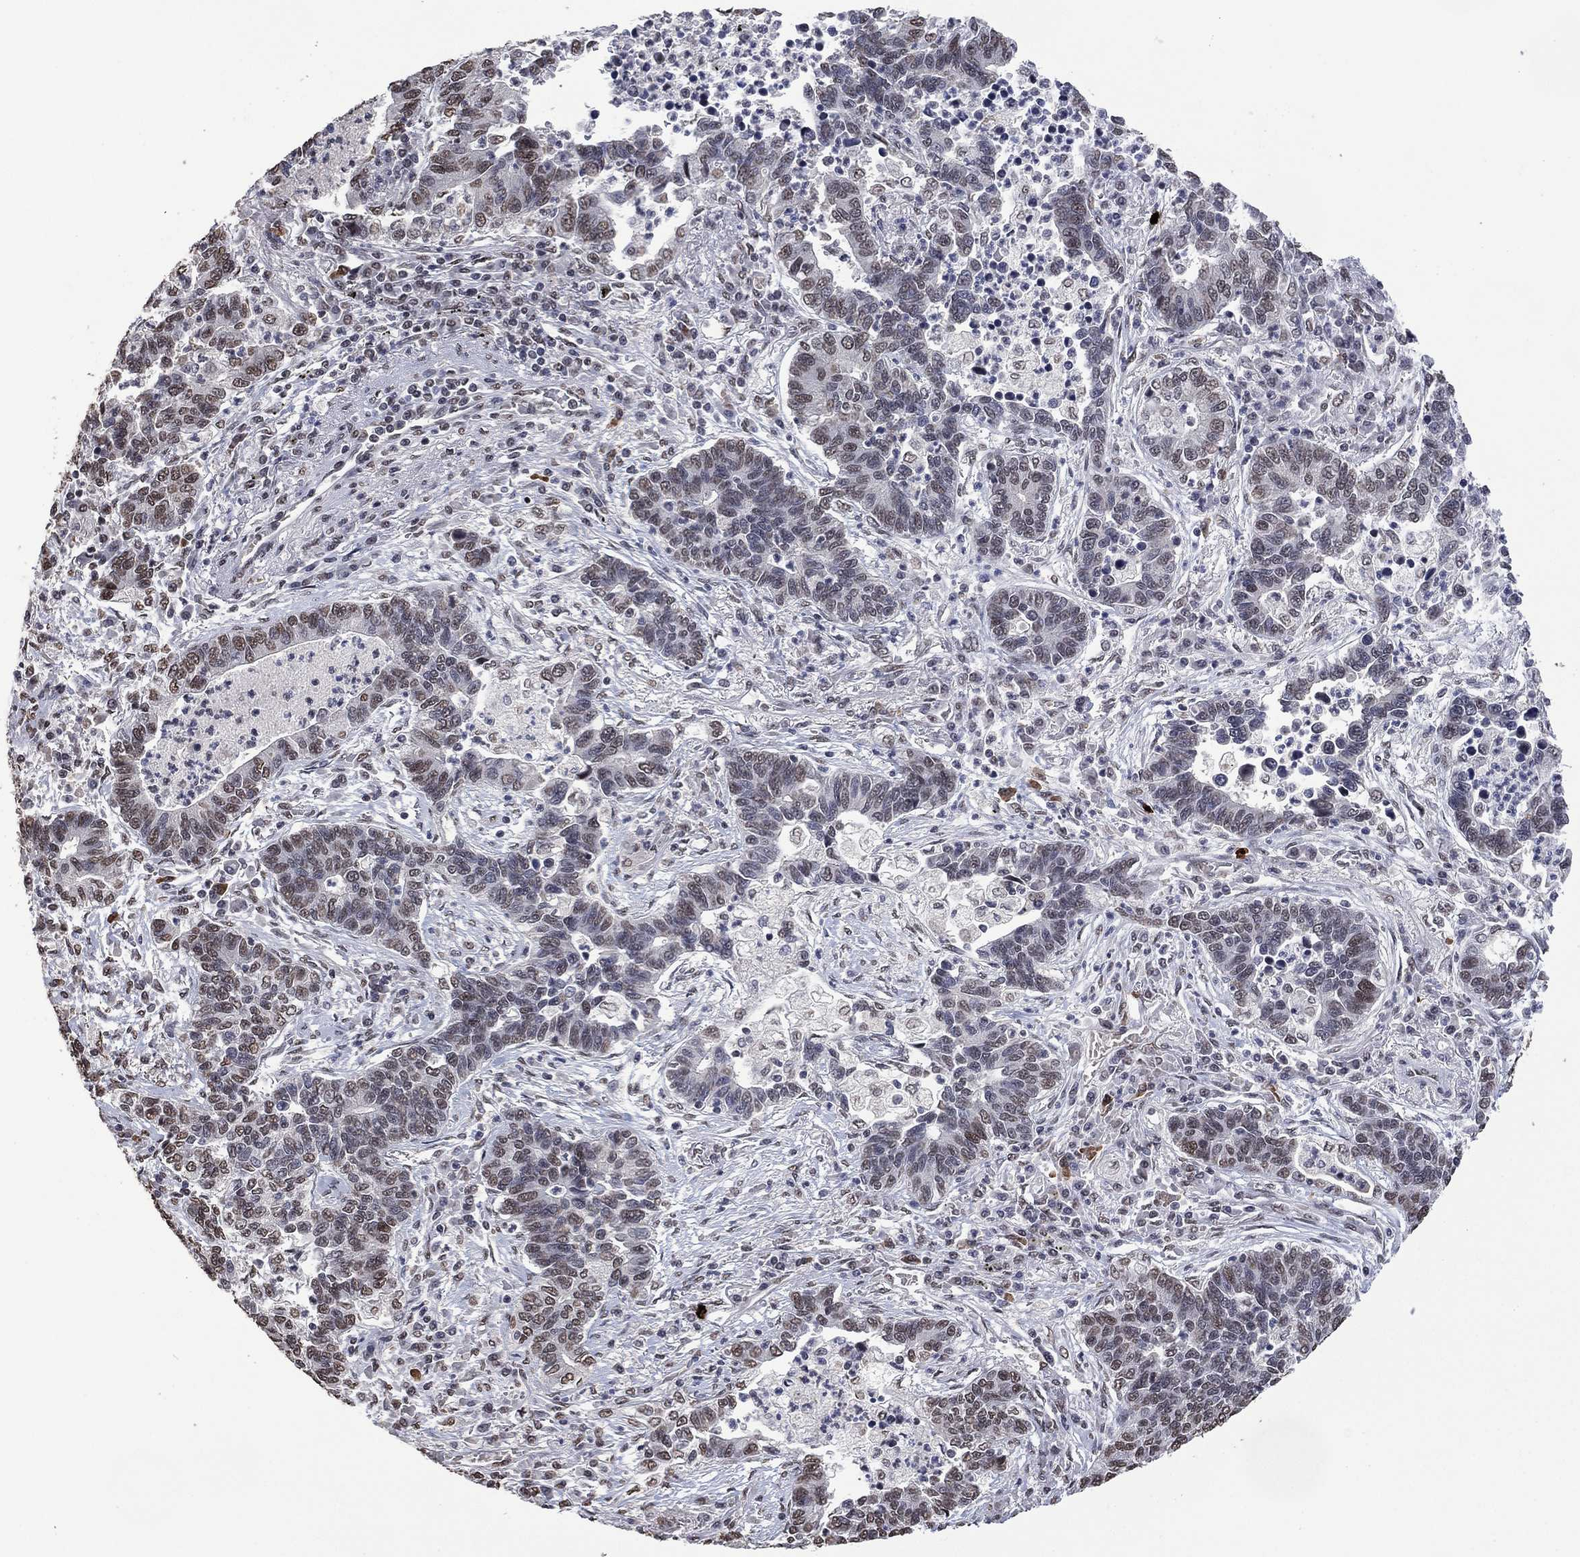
{"staining": {"intensity": "weak", "quantity": "<25%", "location": "nuclear"}, "tissue": "lung cancer", "cell_type": "Tumor cells", "image_type": "cancer", "snomed": [{"axis": "morphology", "description": "Adenocarcinoma, NOS"}, {"axis": "topography", "description": "Lung"}], "caption": "Immunohistochemistry photomicrograph of neoplastic tissue: human lung adenocarcinoma stained with DAB exhibits no significant protein expression in tumor cells.", "gene": "EHMT1", "patient": {"sex": "female", "age": 57}}